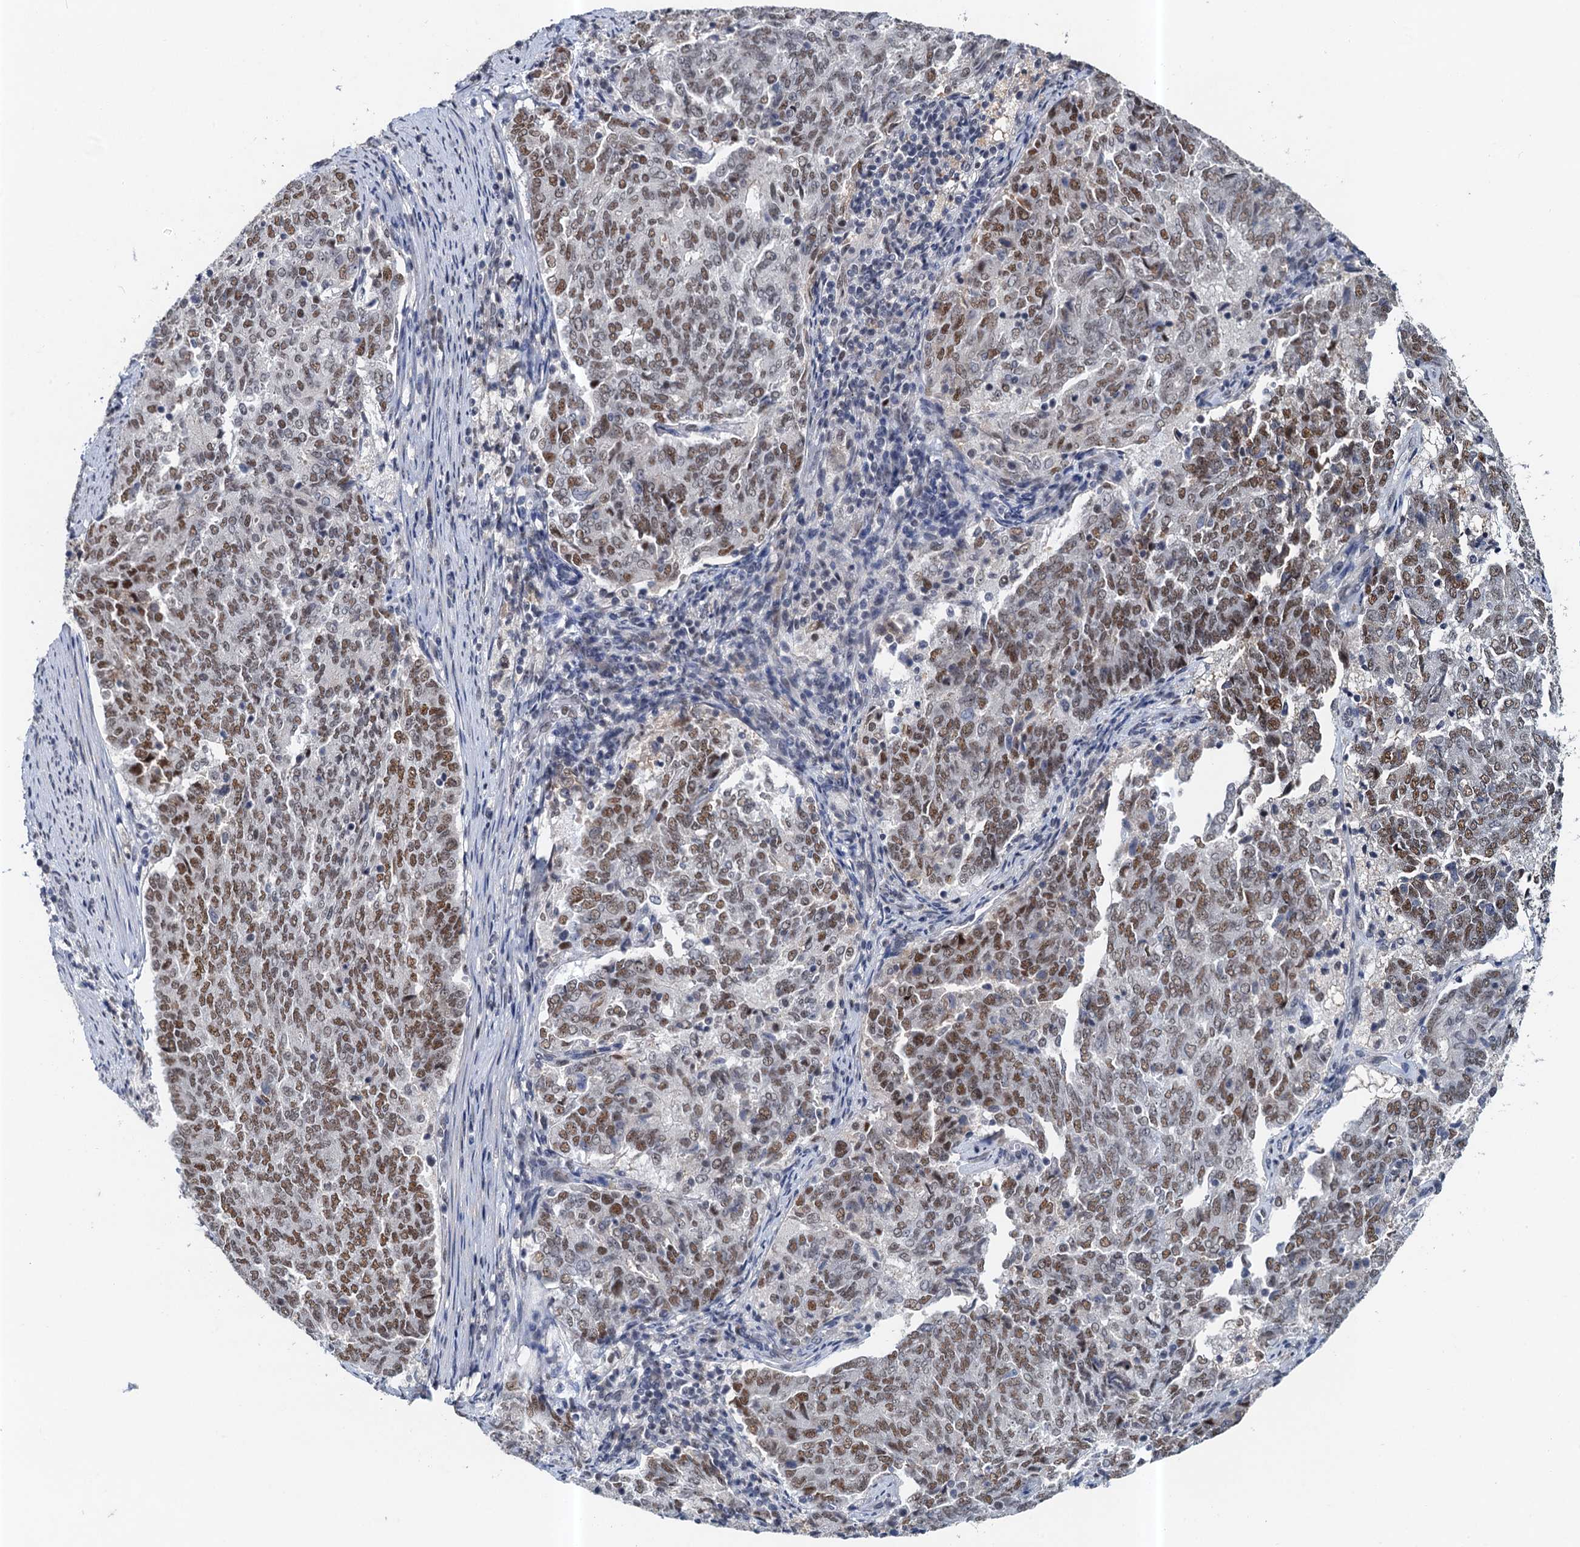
{"staining": {"intensity": "moderate", "quantity": ">75%", "location": "nuclear"}, "tissue": "endometrial cancer", "cell_type": "Tumor cells", "image_type": "cancer", "snomed": [{"axis": "morphology", "description": "Adenocarcinoma, NOS"}, {"axis": "topography", "description": "Endometrium"}], "caption": "This photomicrograph reveals endometrial adenocarcinoma stained with immunohistochemistry (IHC) to label a protein in brown. The nuclear of tumor cells show moderate positivity for the protein. Nuclei are counter-stained blue.", "gene": "CSTF3", "patient": {"sex": "female", "age": 80}}